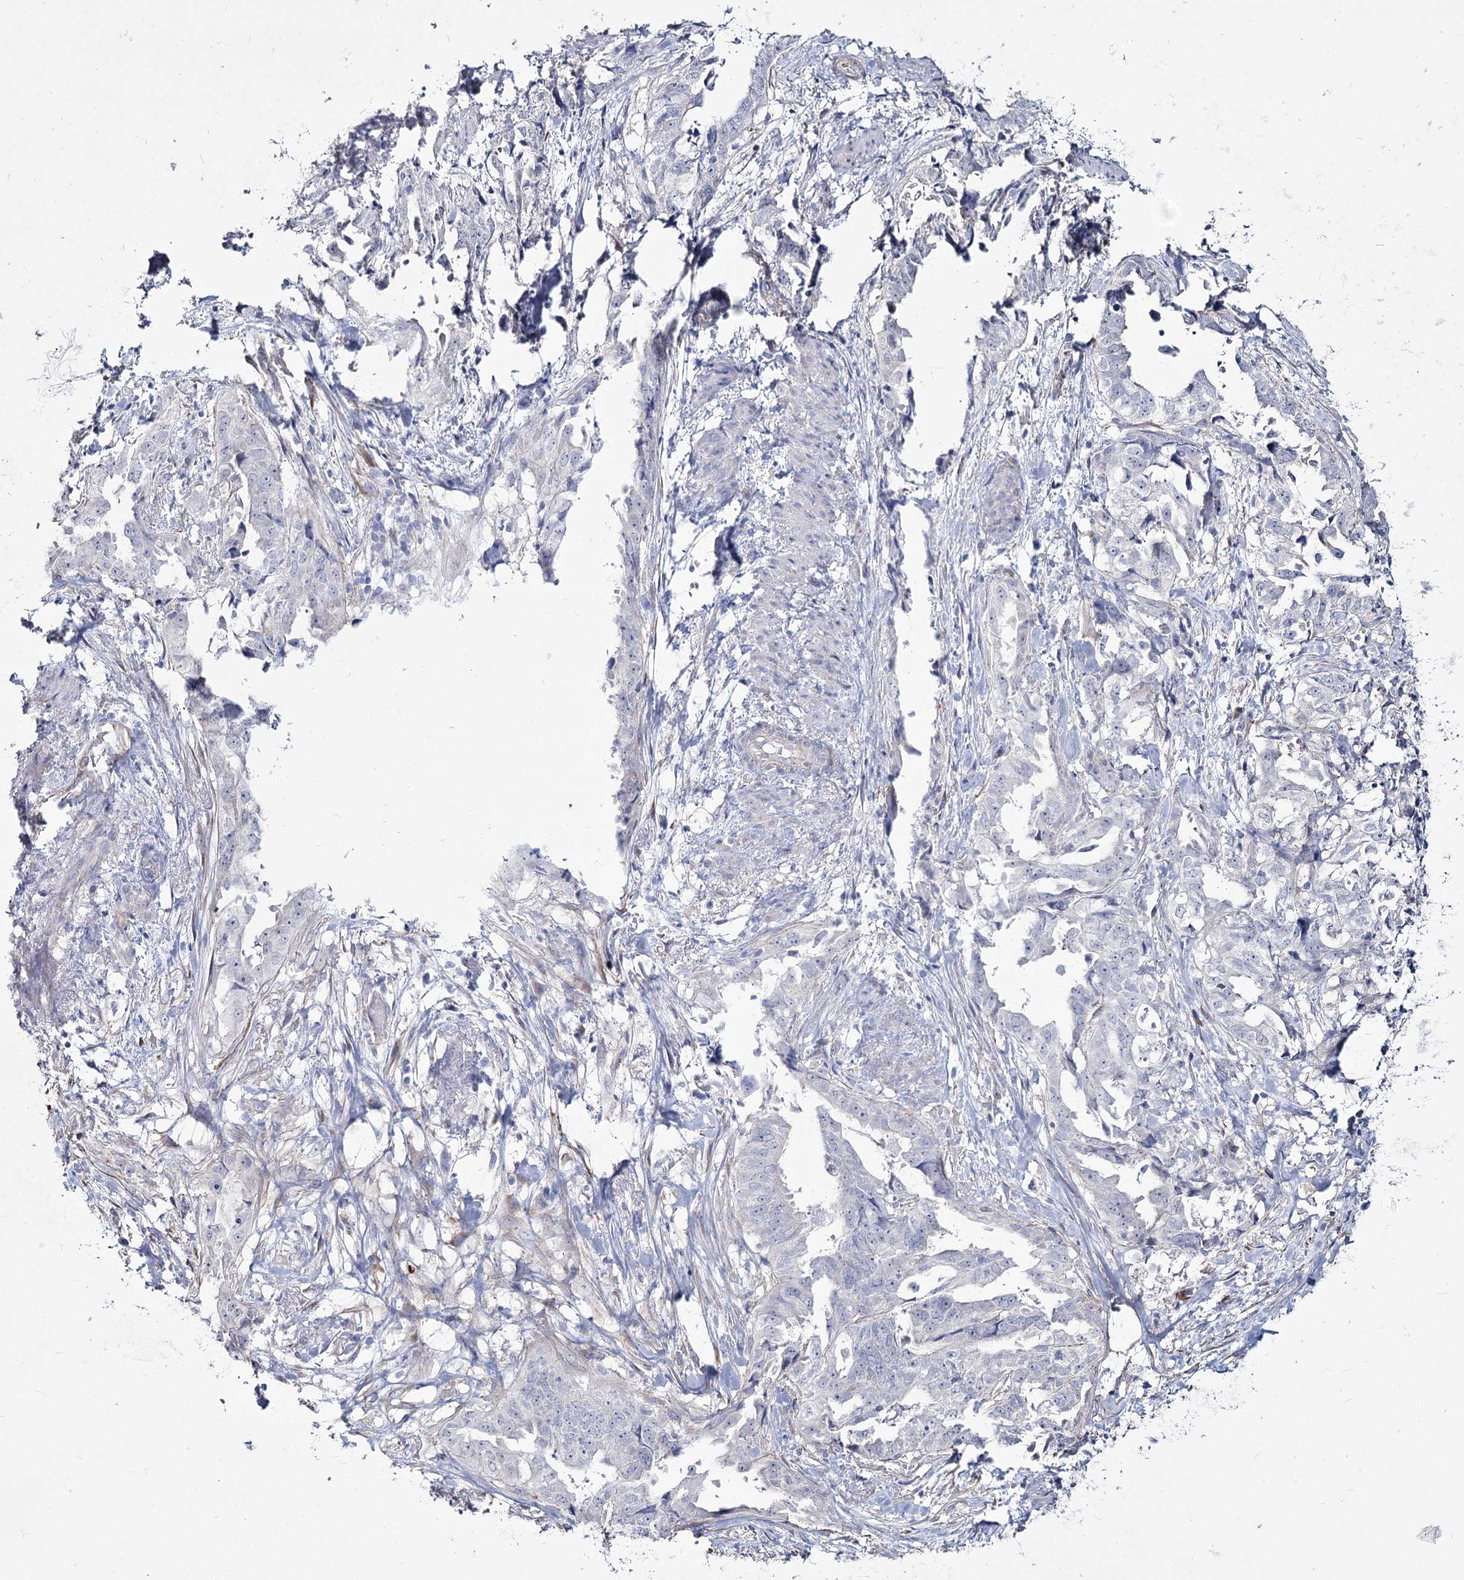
{"staining": {"intensity": "negative", "quantity": "none", "location": "none"}, "tissue": "endometrial cancer", "cell_type": "Tumor cells", "image_type": "cancer", "snomed": [{"axis": "morphology", "description": "Adenocarcinoma, NOS"}, {"axis": "topography", "description": "Endometrium"}], "caption": "Endometrial cancer was stained to show a protein in brown. There is no significant staining in tumor cells.", "gene": "ME3", "patient": {"sex": "female", "age": 65}}